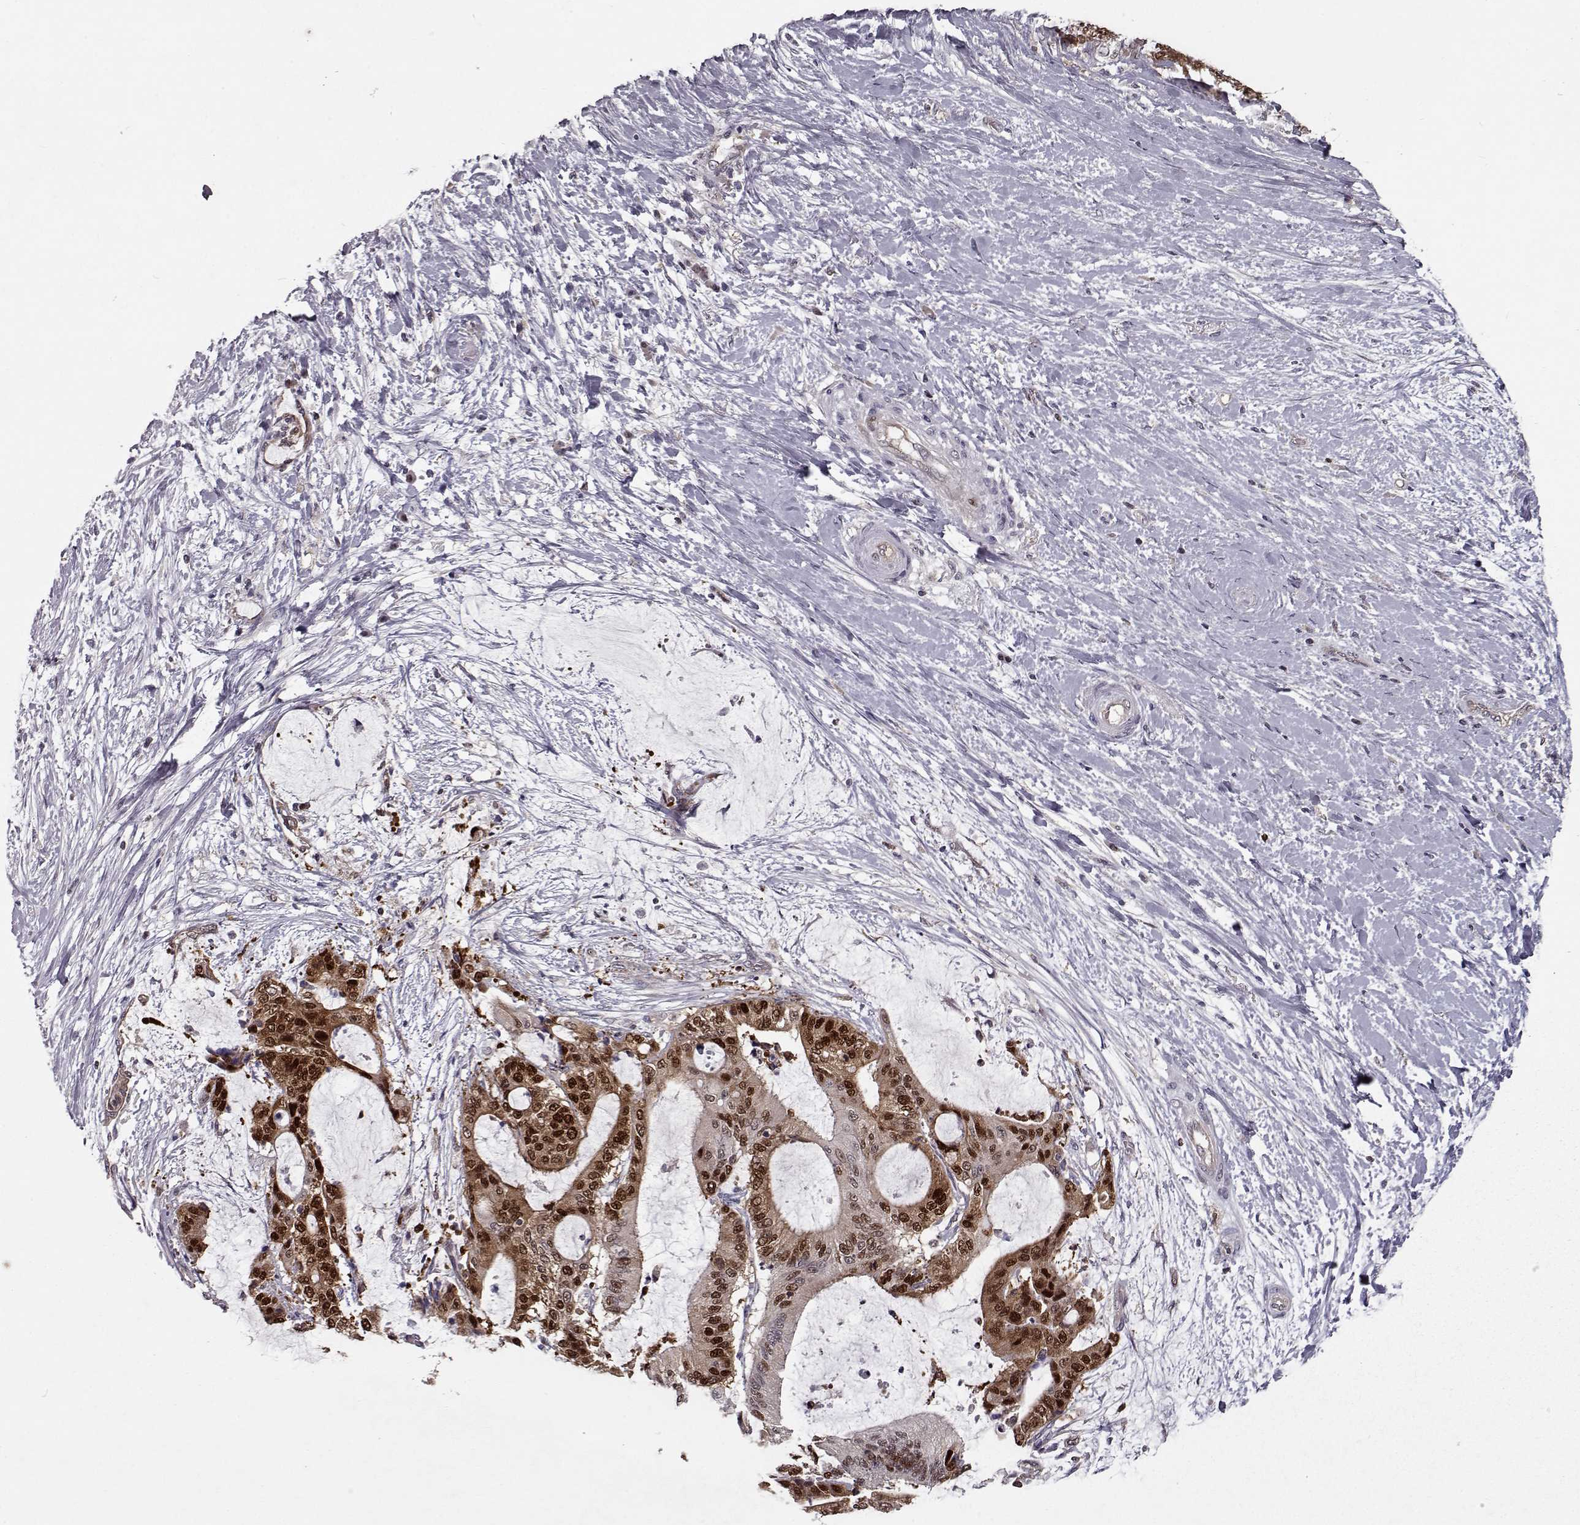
{"staining": {"intensity": "strong", "quantity": ">75%", "location": "cytoplasmic/membranous,nuclear"}, "tissue": "liver cancer", "cell_type": "Tumor cells", "image_type": "cancer", "snomed": [{"axis": "morphology", "description": "Cholangiocarcinoma"}, {"axis": "topography", "description": "Liver"}], "caption": "Human cholangiocarcinoma (liver) stained with a protein marker reveals strong staining in tumor cells.", "gene": "RANBP1", "patient": {"sex": "female", "age": 73}}